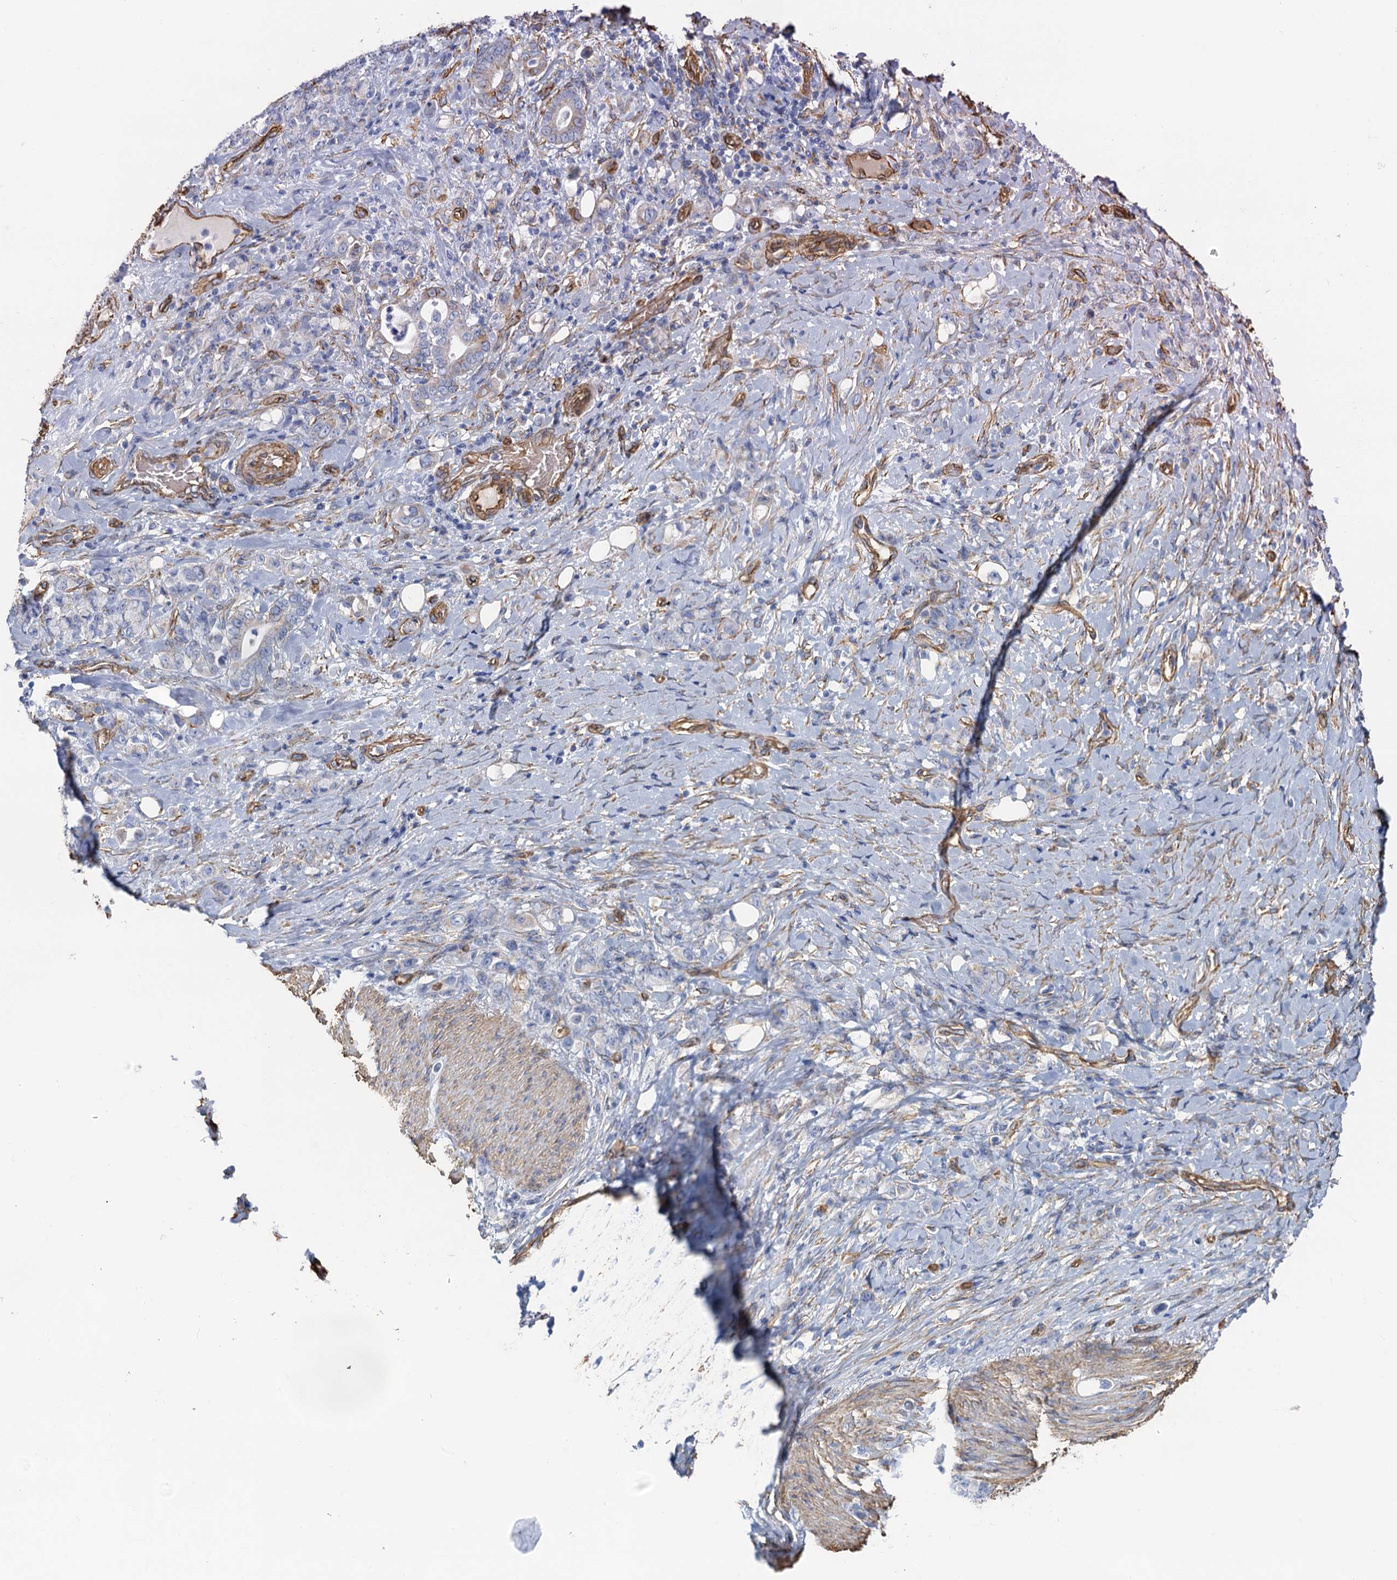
{"staining": {"intensity": "negative", "quantity": "none", "location": "none"}, "tissue": "stomach cancer", "cell_type": "Tumor cells", "image_type": "cancer", "snomed": [{"axis": "morphology", "description": "Adenocarcinoma, NOS"}, {"axis": "topography", "description": "Stomach"}], "caption": "The micrograph exhibits no staining of tumor cells in stomach adenocarcinoma.", "gene": "DGKG", "patient": {"sex": "female", "age": 79}}